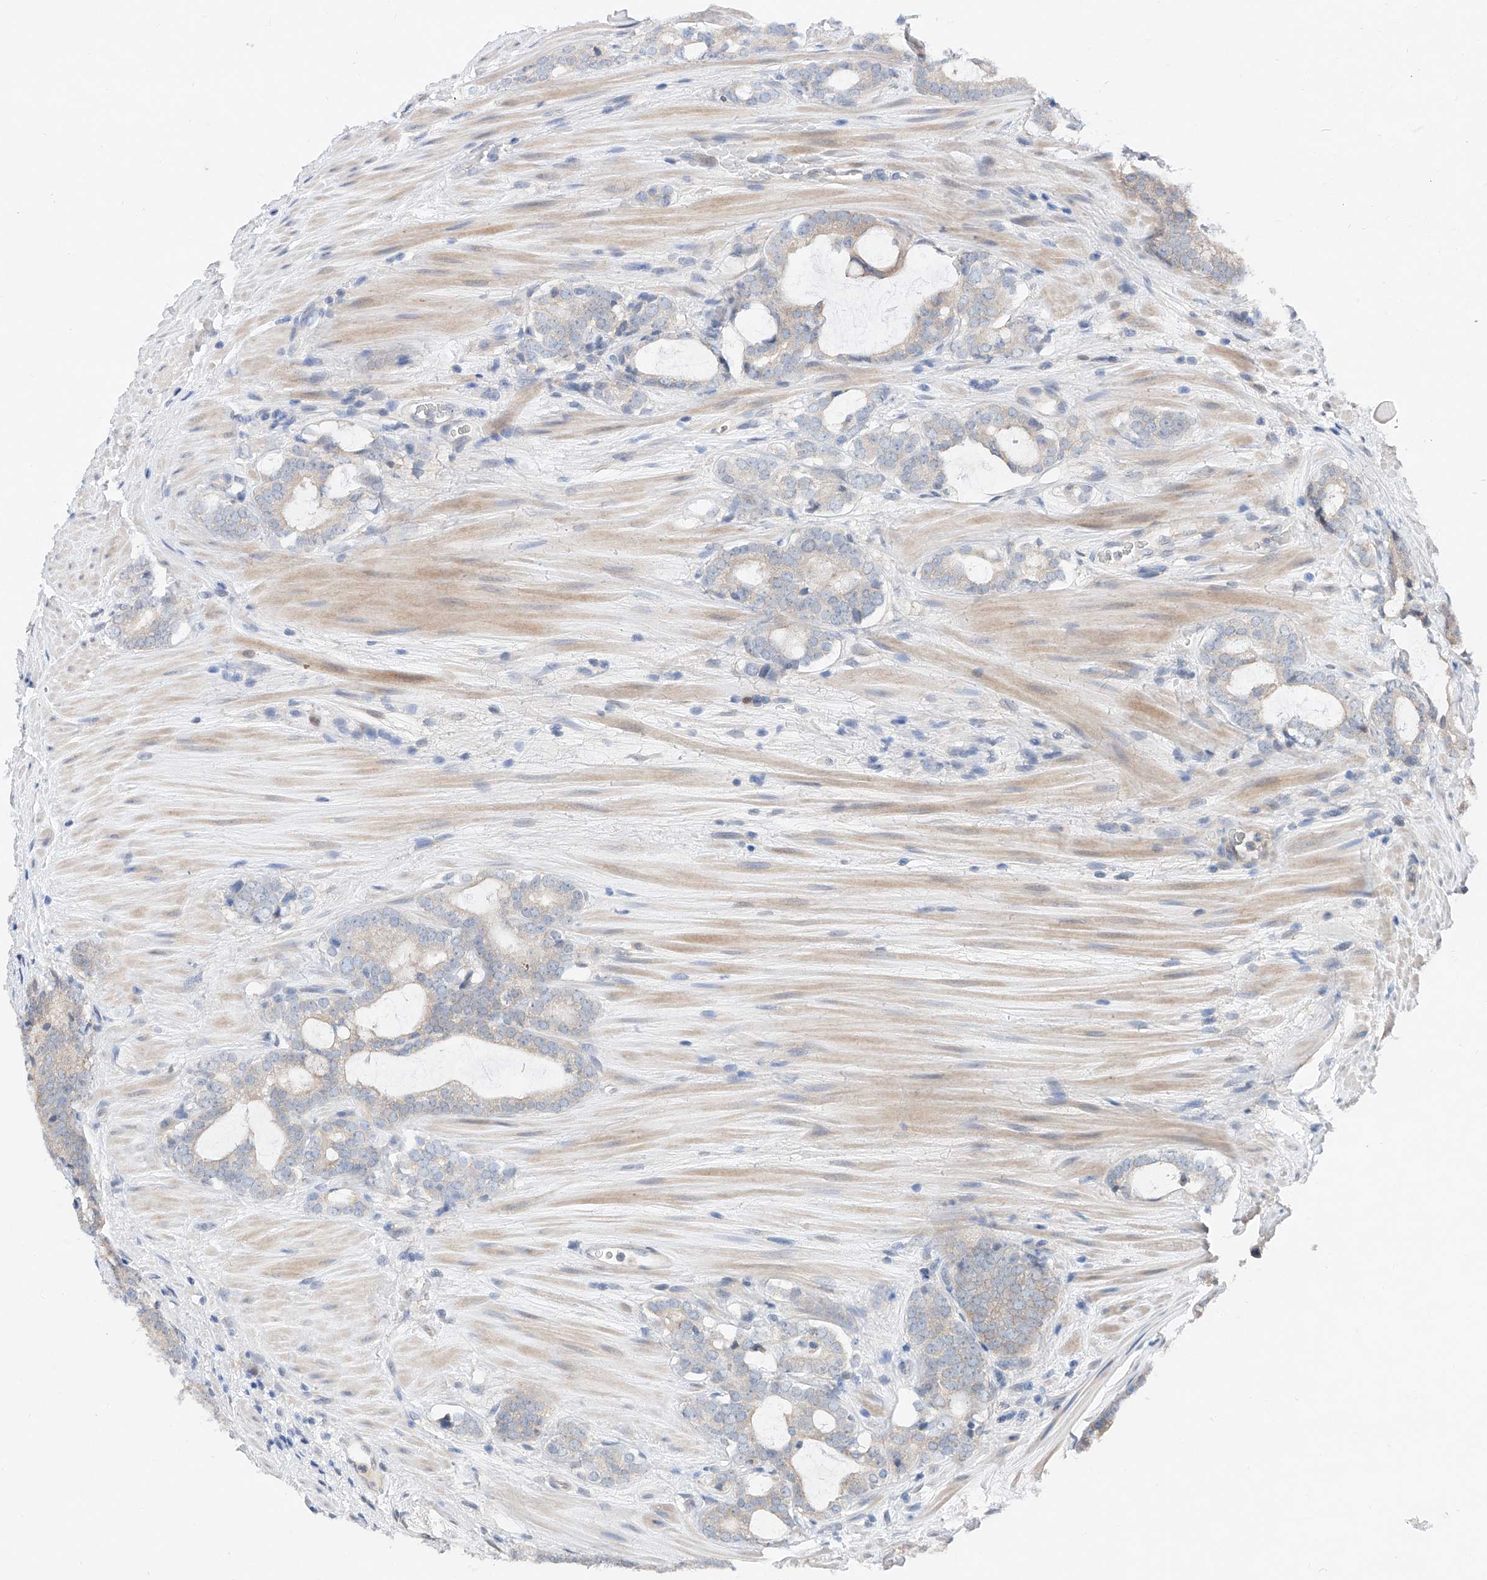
{"staining": {"intensity": "weak", "quantity": "<25%", "location": "cytoplasmic/membranous"}, "tissue": "prostate cancer", "cell_type": "Tumor cells", "image_type": "cancer", "snomed": [{"axis": "morphology", "description": "Adenocarcinoma, High grade"}, {"axis": "topography", "description": "Prostate"}], "caption": "An IHC image of high-grade adenocarcinoma (prostate) is shown. There is no staining in tumor cells of high-grade adenocarcinoma (prostate).", "gene": "FUCA2", "patient": {"sex": "male", "age": 63}}